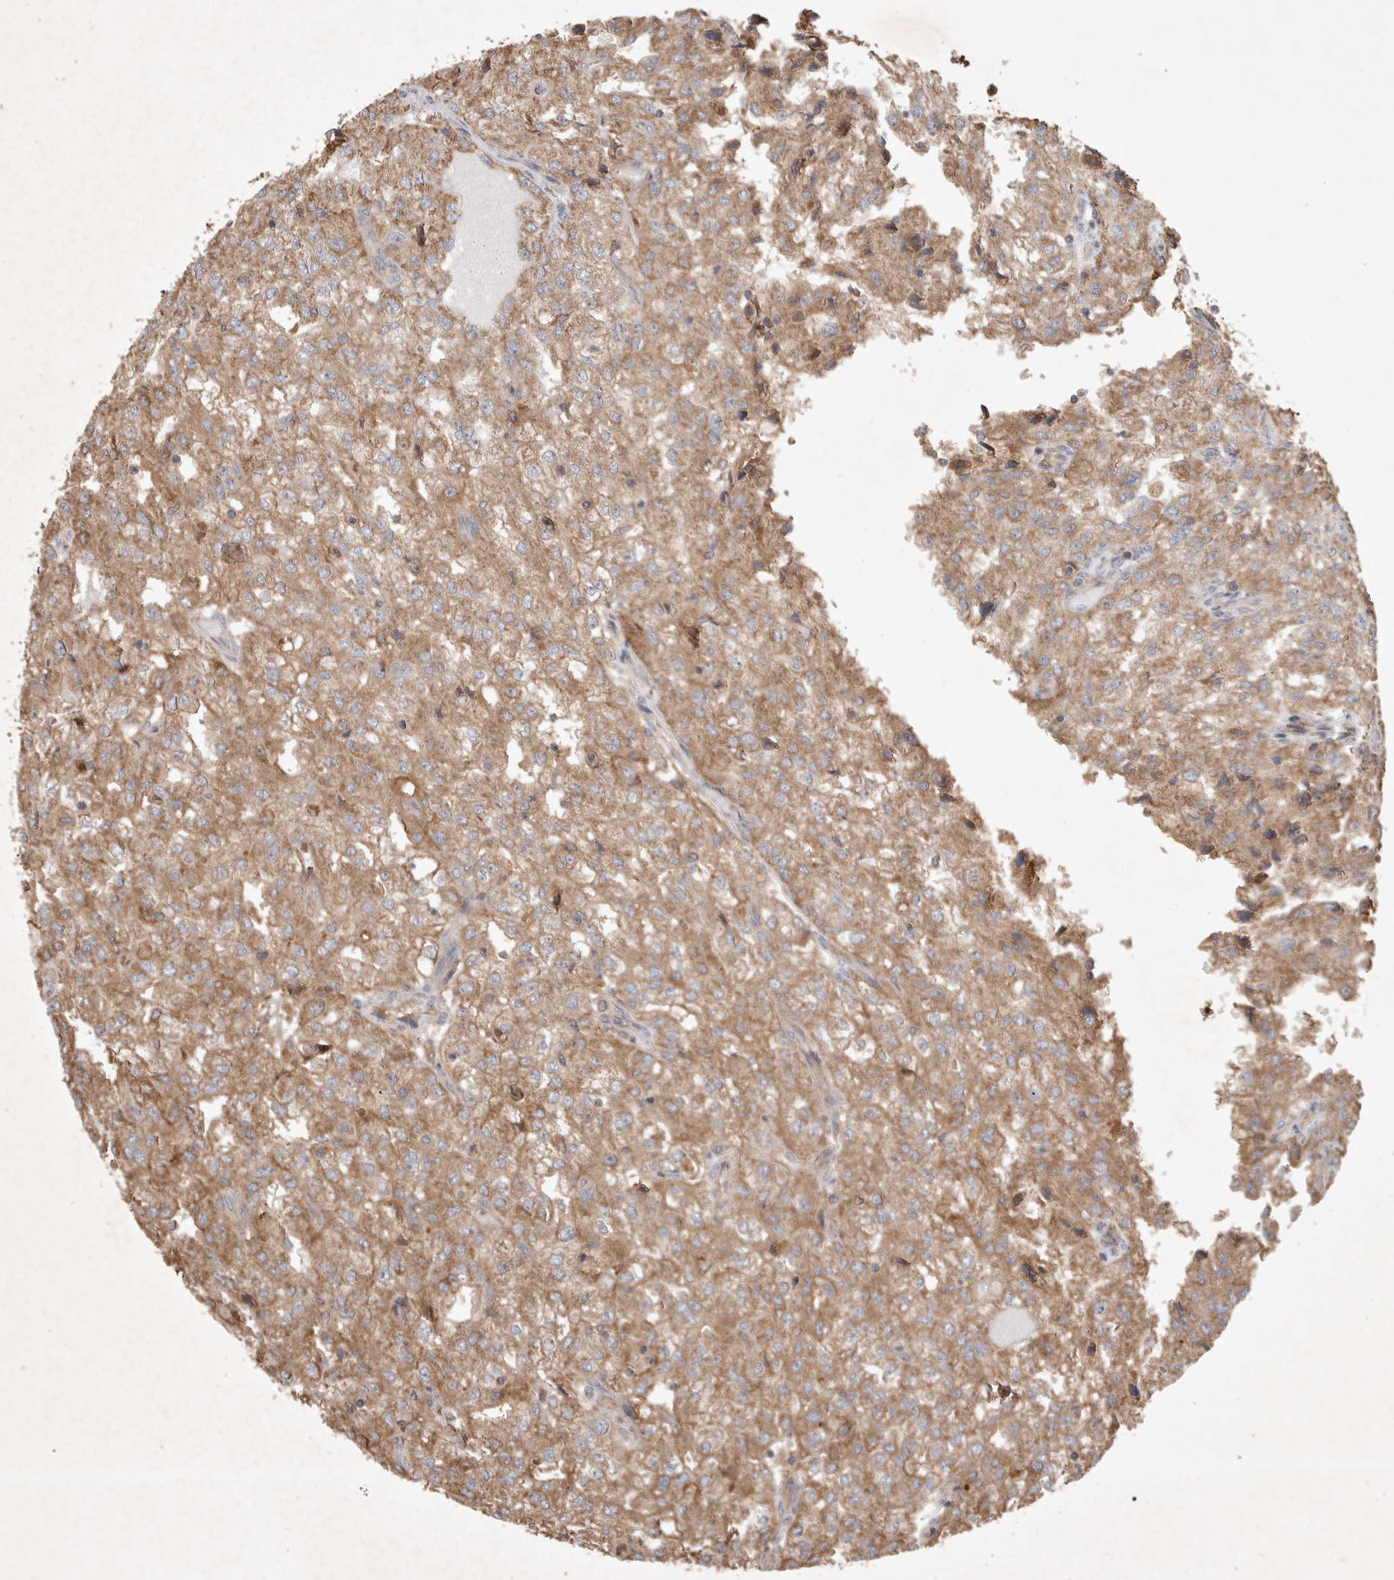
{"staining": {"intensity": "moderate", "quantity": ">75%", "location": "cytoplasmic/membranous"}, "tissue": "renal cancer", "cell_type": "Tumor cells", "image_type": "cancer", "snomed": [{"axis": "morphology", "description": "Adenocarcinoma, NOS"}, {"axis": "topography", "description": "Kidney"}], "caption": "The micrograph exhibits a brown stain indicating the presence of a protein in the cytoplasmic/membranous of tumor cells in renal cancer. Ihc stains the protein in brown and the nuclei are stained blue.", "gene": "SERAC1", "patient": {"sex": "female", "age": 54}}